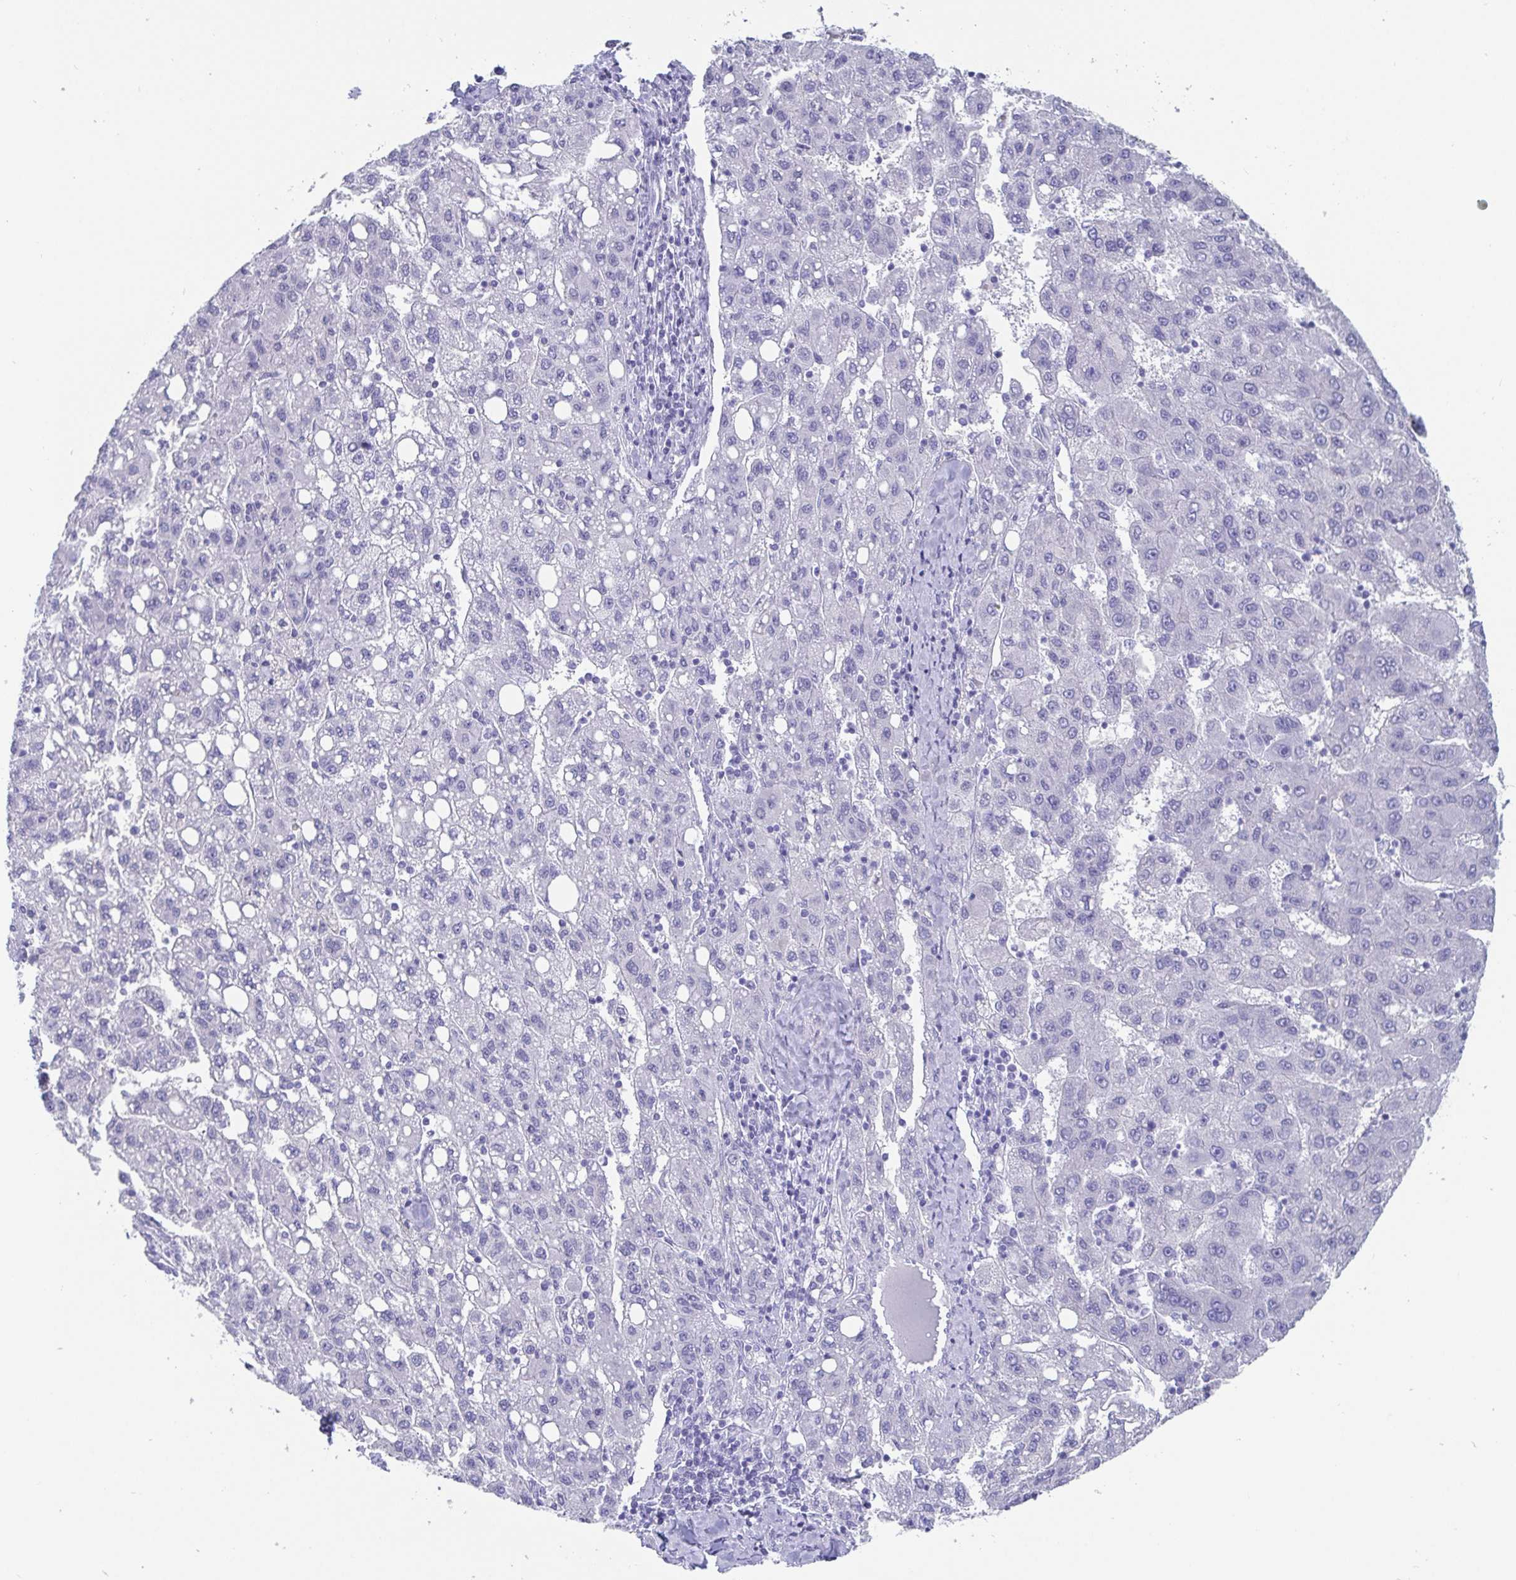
{"staining": {"intensity": "negative", "quantity": "none", "location": "none"}, "tissue": "liver cancer", "cell_type": "Tumor cells", "image_type": "cancer", "snomed": [{"axis": "morphology", "description": "Carcinoma, Hepatocellular, NOS"}, {"axis": "topography", "description": "Liver"}], "caption": "This is an immunohistochemistry (IHC) photomicrograph of liver cancer. There is no staining in tumor cells.", "gene": "SCGN", "patient": {"sex": "female", "age": 82}}